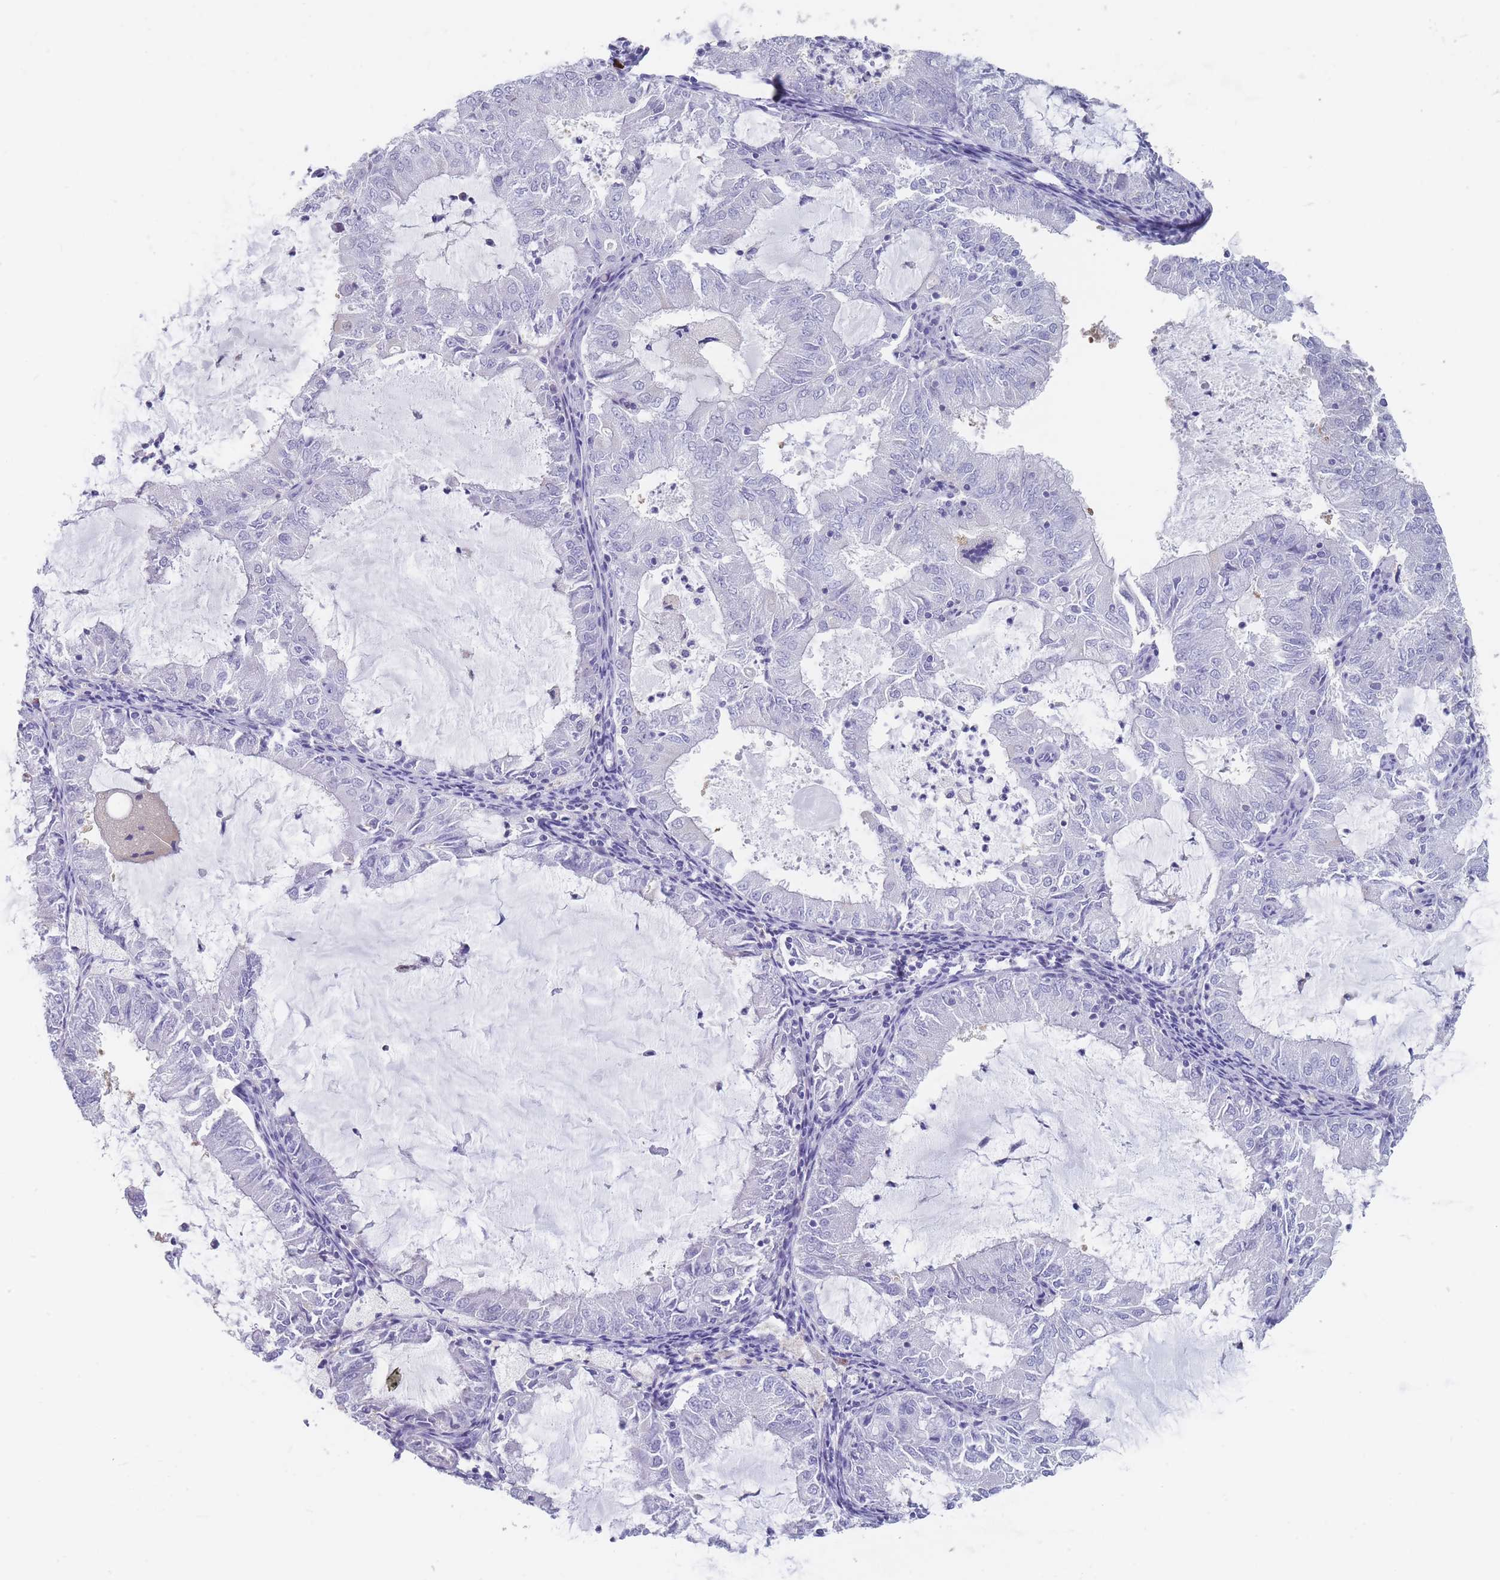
{"staining": {"intensity": "negative", "quantity": "none", "location": "none"}, "tissue": "endometrial cancer", "cell_type": "Tumor cells", "image_type": "cancer", "snomed": [{"axis": "morphology", "description": "Adenocarcinoma, NOS"}, {"axis": "topography", "description": "Endometrium"}], "caption": "Micrograph shows no significant protein positivity in tumor cells of endometrial cancer (adenocarcinoma).", "gene": "CYP51A1", "patient": {"sex": "female", "age": 57}}